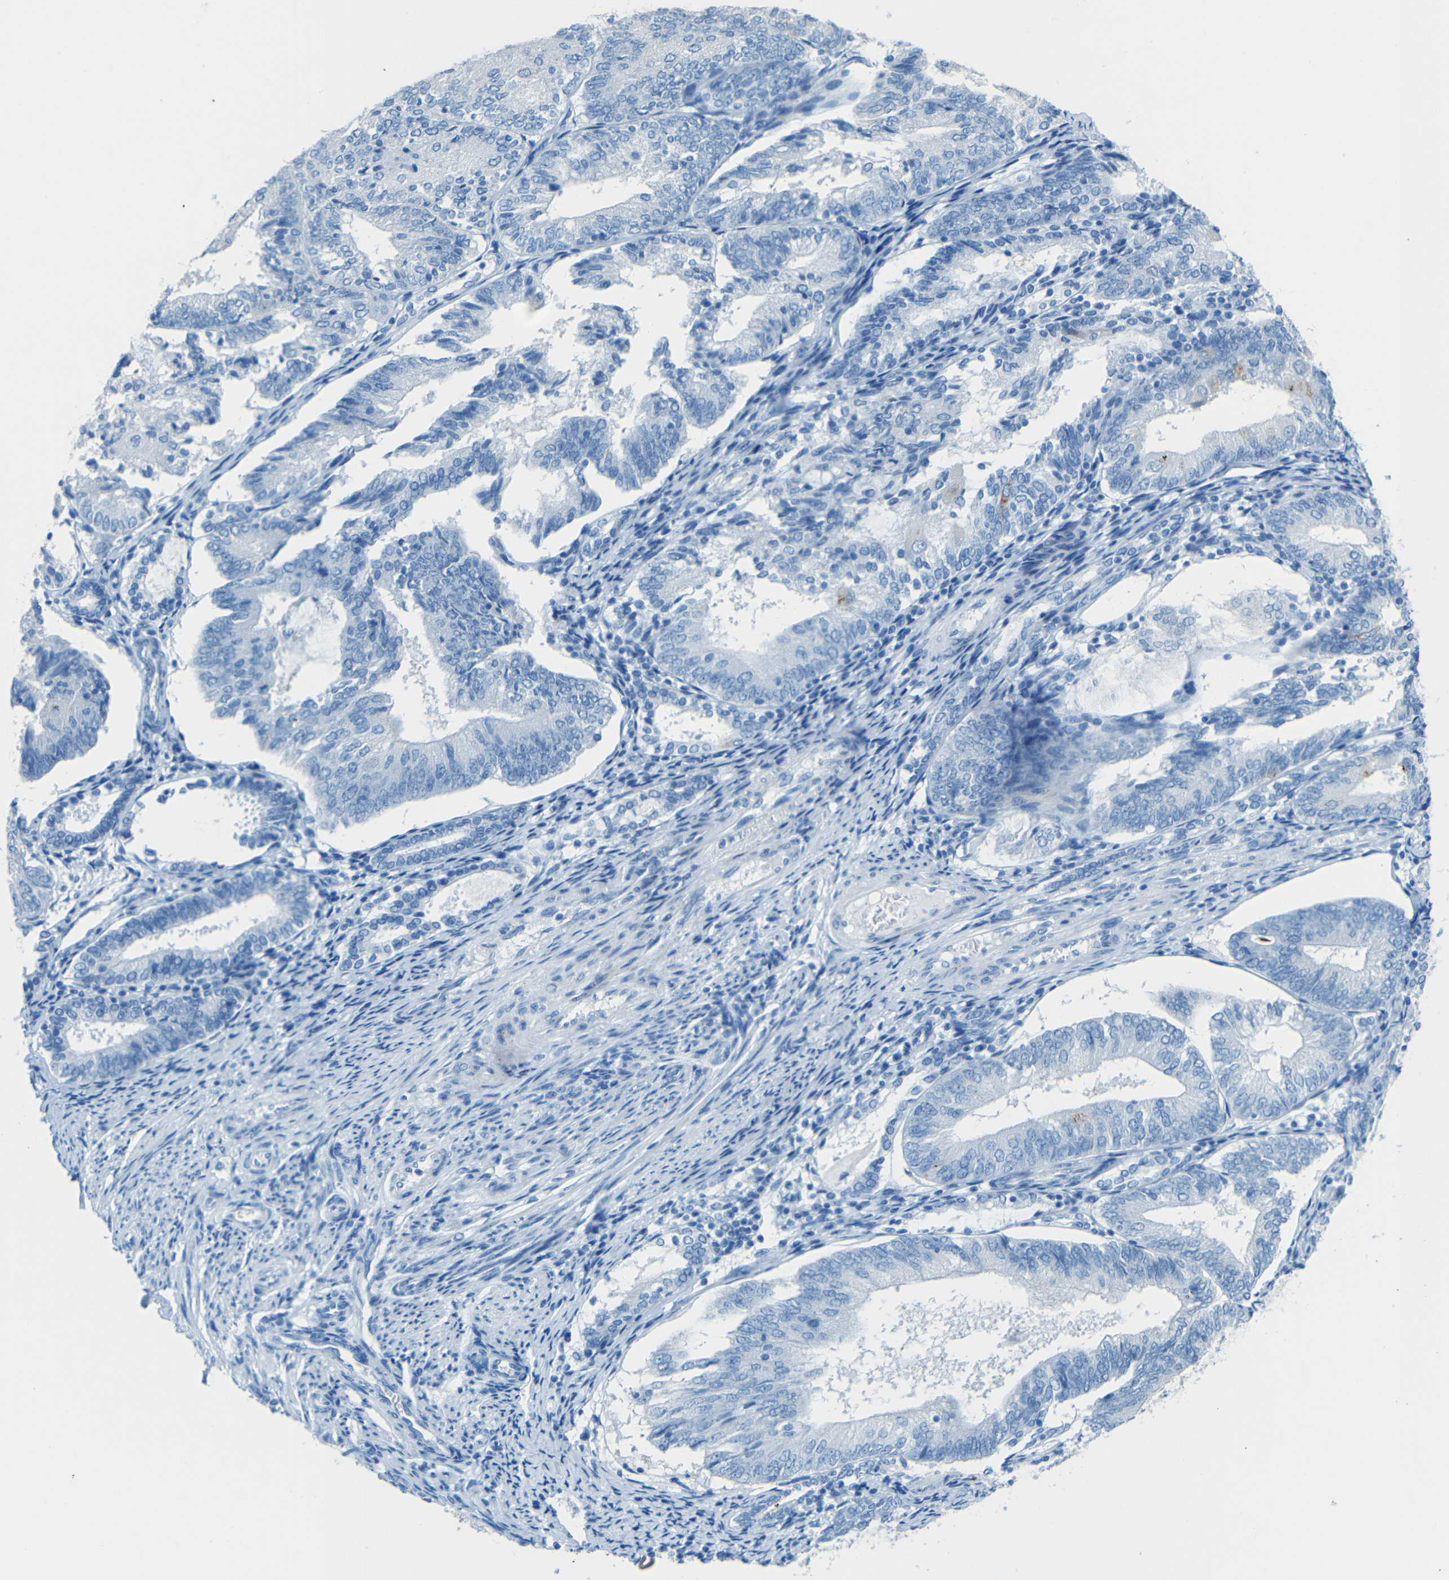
{"staining": {"intensity": "negative", "quantity": "none", "location": "none"}, "tissue": "endometrial cancer", "cell_type": "Tumor cells", "image_type": "cancer", "snomed": [{"axis": "morphology", "description": "Adenocarcinoma, NOS"}, {"axis": "topography", "description": "Endometrium"}], "caption": "DAB (3,3'-diaminobenzidine) immunohistochemical staining of adenocarcinoma (endometrial) demonstrates no significant staining in tumor cells.", "gene": "TUBB4B", "patient": {"sex": "female", "age": 81}}